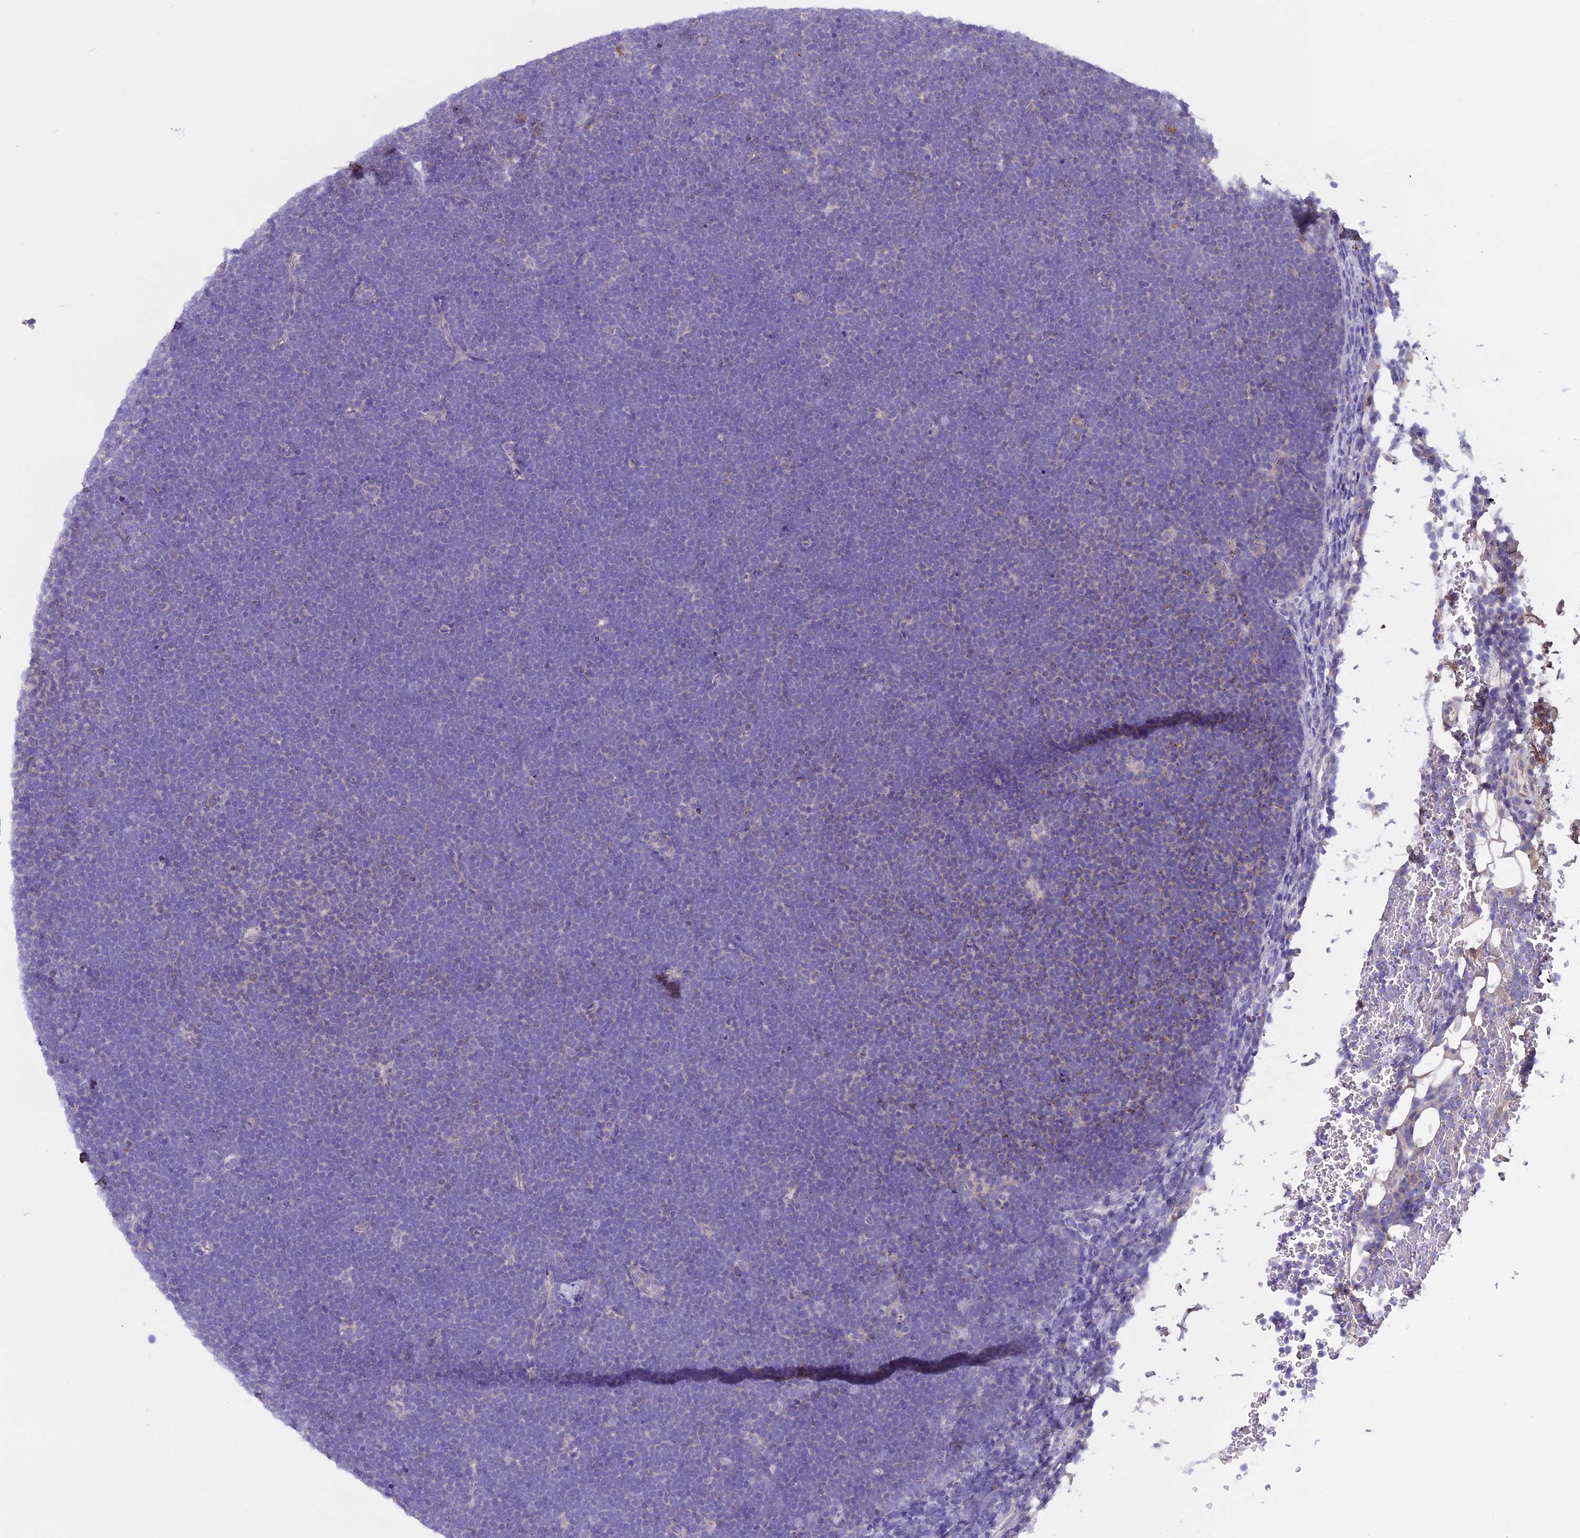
{"staining": {"intensity": "negative", "quantity": "none", "location": "none"}, "tissue": "lymphoma", "cell_type": "Tumor cells", "image_type": "cancer", "snomed": [{"axis": "morphology", "description": "Malignant lymphoma, non-Hodgkin's type, High grade"}, {"axis": "topography", "description": "Lymph node"}], "caption": "This is an immunohistochemistry photomicrograph of human malignant lymphoma, non-Hodgkin's type (high-grade). There is no staining in tumor cells.", "gene": "DCTN5", "patient": {"sex": "male", "age": 13}}